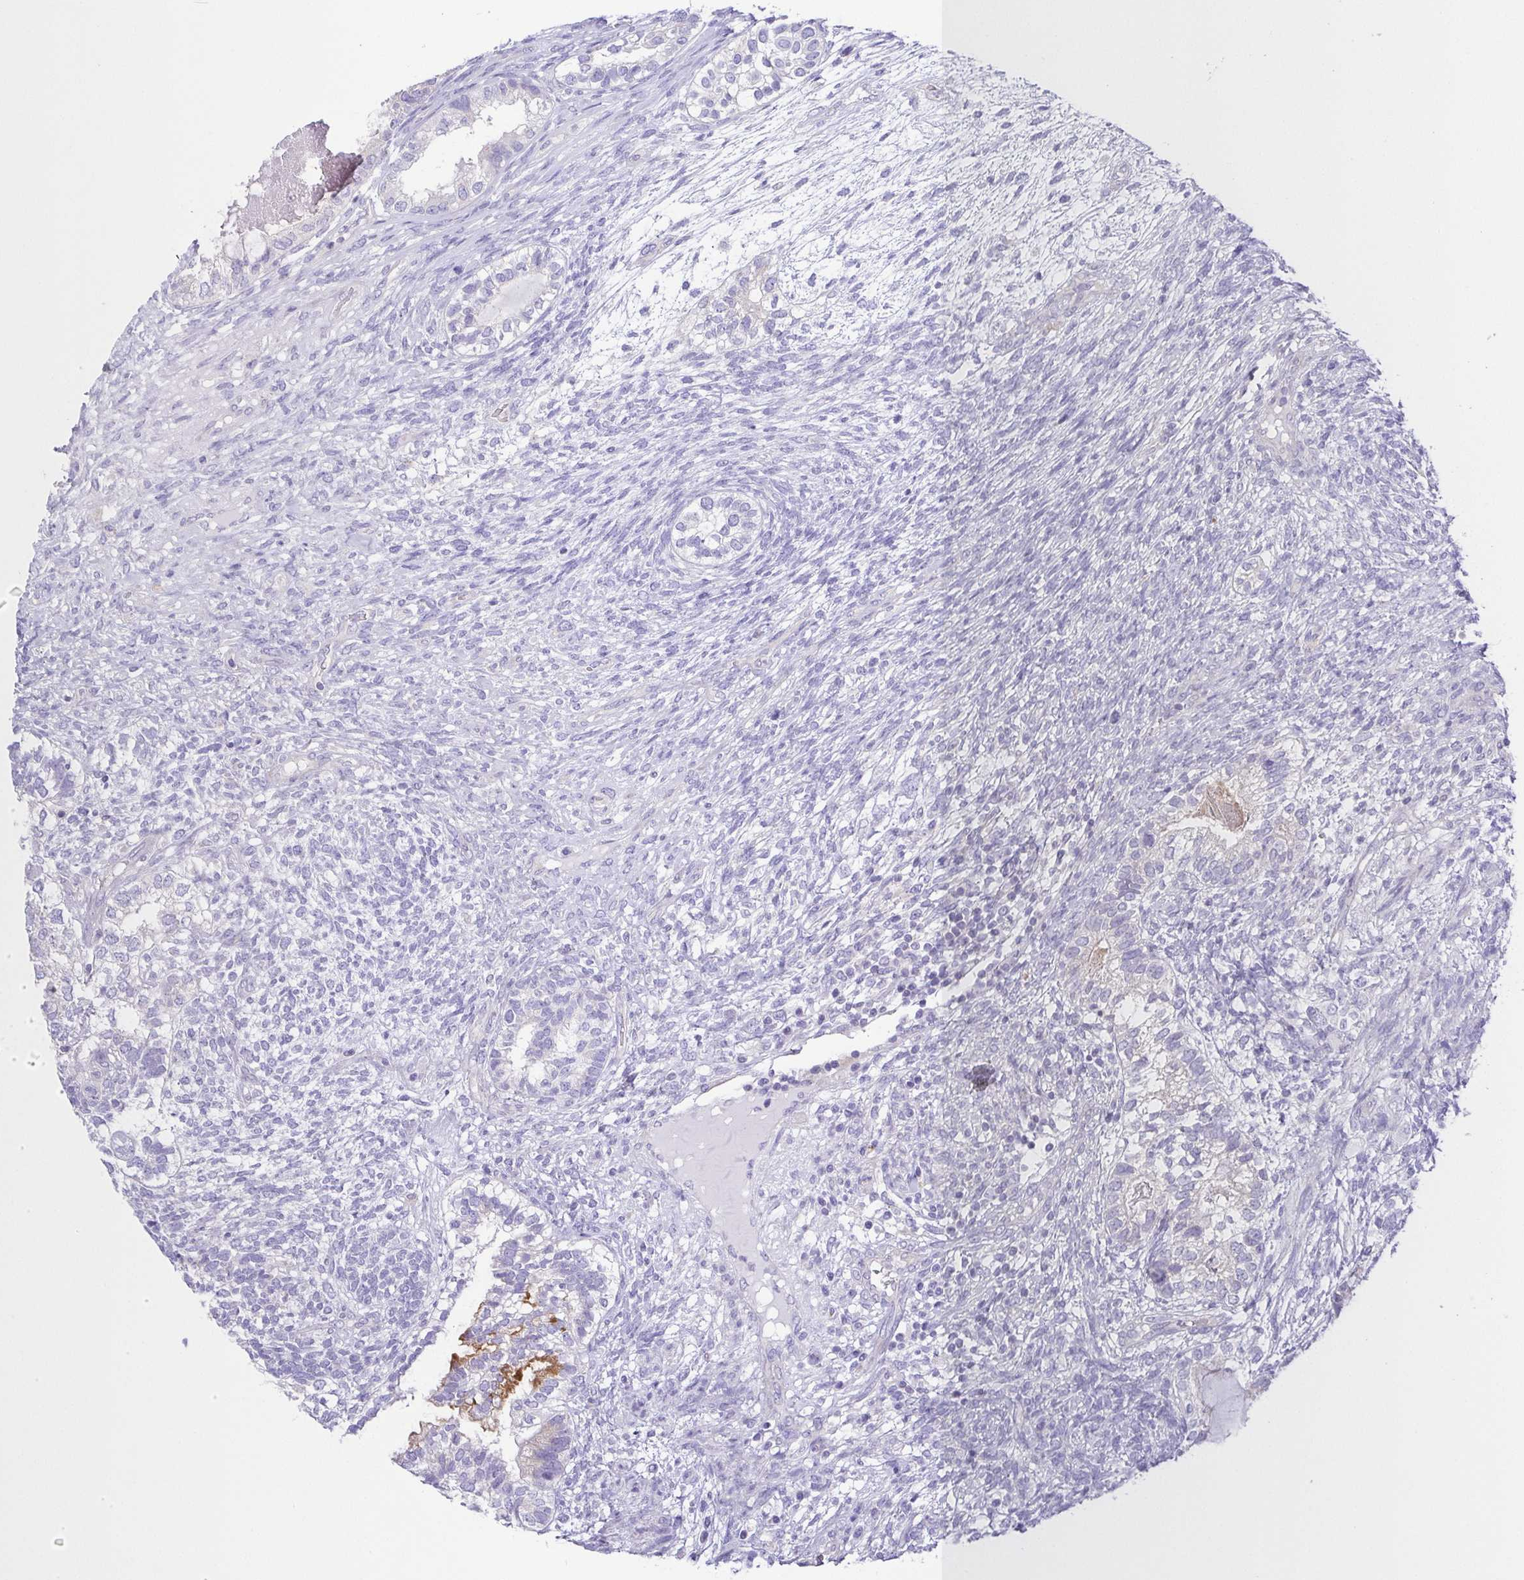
{"staining": {"intensity": "negative", "quantity": "none", "location": "none"}, "tissue": "testis cancer", "cell_type": "Tumor cells", "image_type": "cancer", "snomed": [{"axis": "morphology", "description": "Seminoma, NOS"}, {"axis": "morphology", "description": "Carcinoma, Embryonal, NOS"}, {"axis": "topography", "description": "Testis"}], "caption": "IHC of human seminoma (testis) exhibits no staining in tumor cells.", "gene": "PKDREJ", "patient": {"sex": "male", "age": 41}}